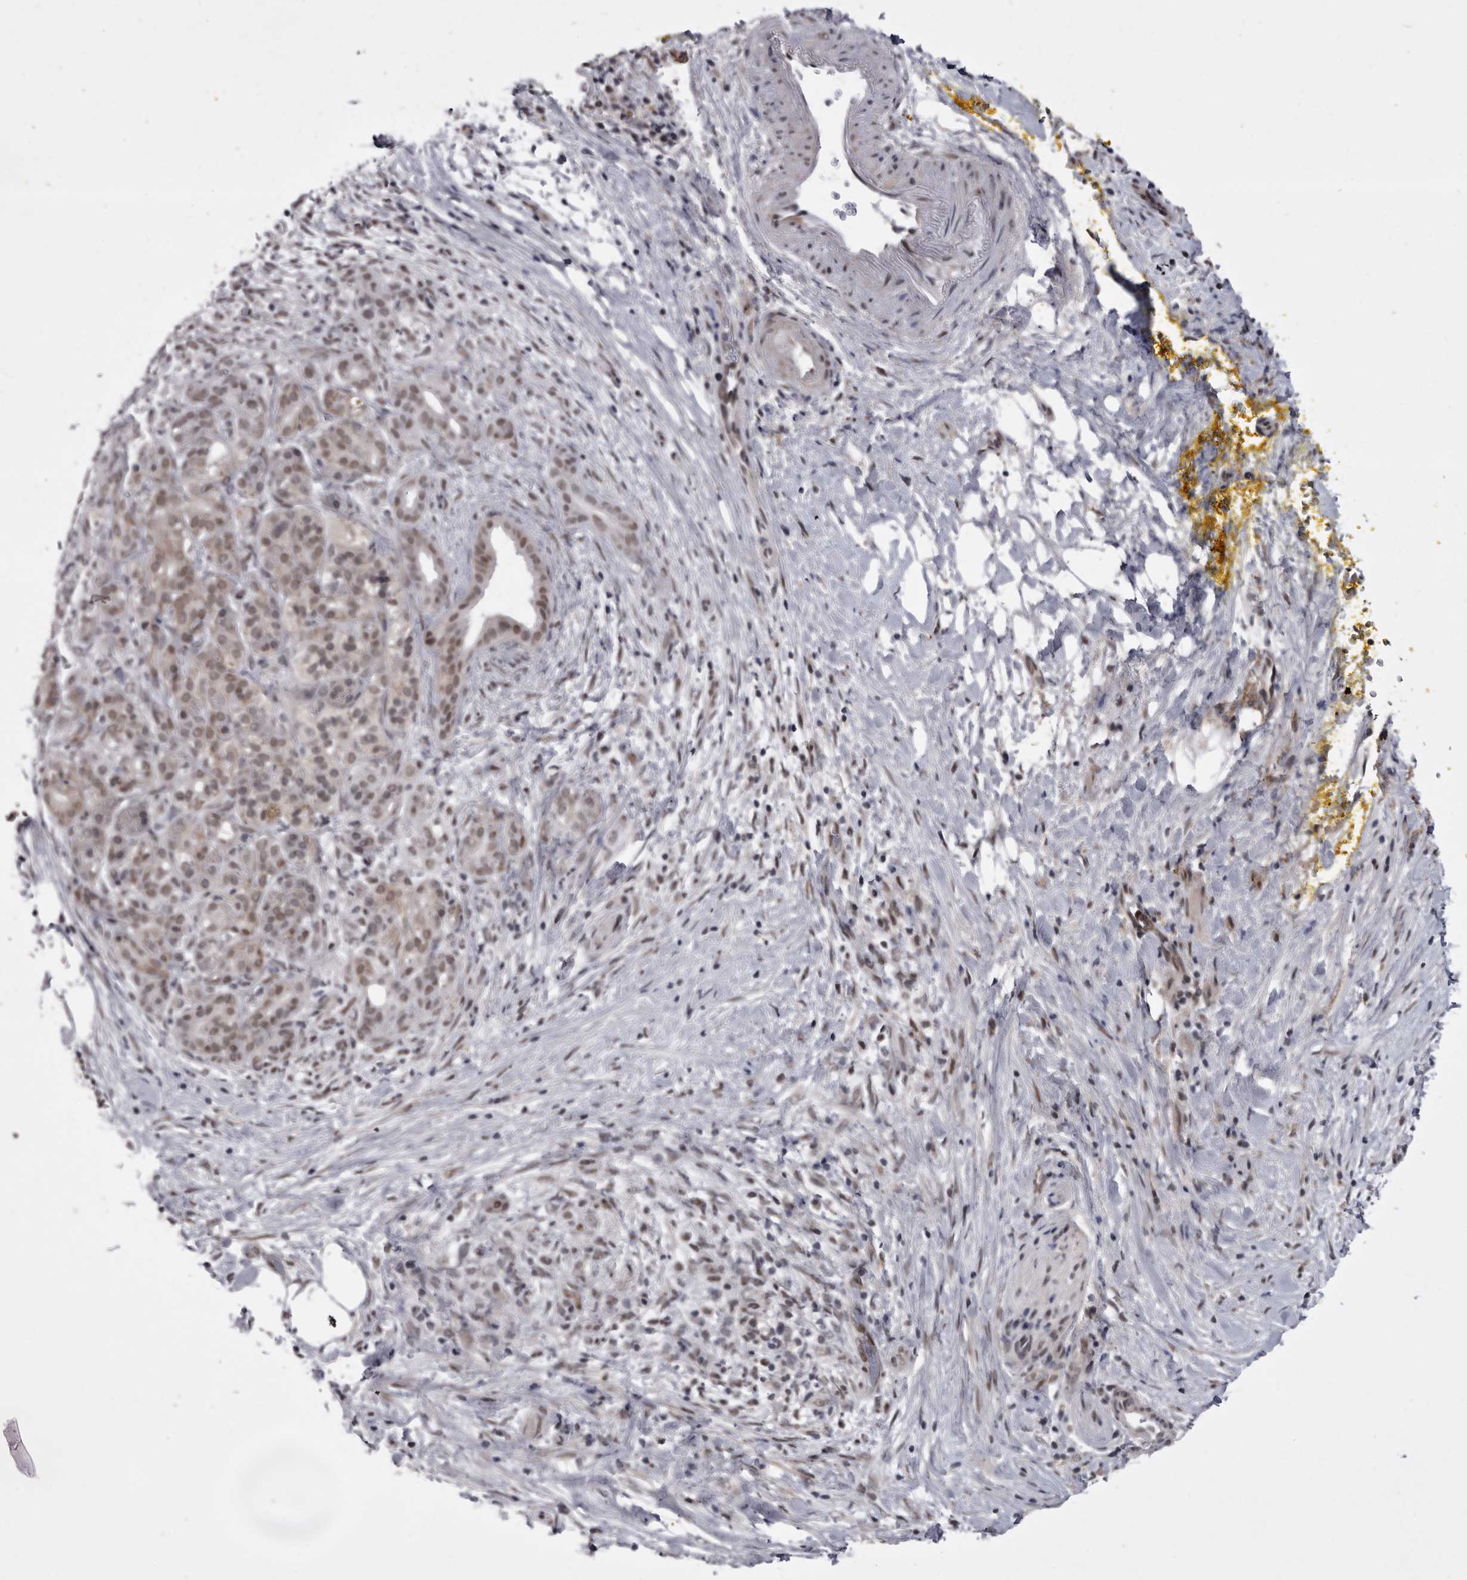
{"staining": {"intensity": "weak", "quantity": "25%-75%", "location": "nuclear"}, "tissue": "pancreatic cancer", "cell_type": "Tumor cells", "image_type": "cancer", "snomed": [{"axis": "morphology", "description": "Adenocarcinoma, NOS"}, {"axis": "topography", "description": "Pancreas"}], "caption": "Tumor cells display low levels of weak nuclear staining in about 25%-75% of cells in adenocarcinoma (pancreatic).", "gene": "PRPF3", "patient": {"sex": "male", "age": 58}}